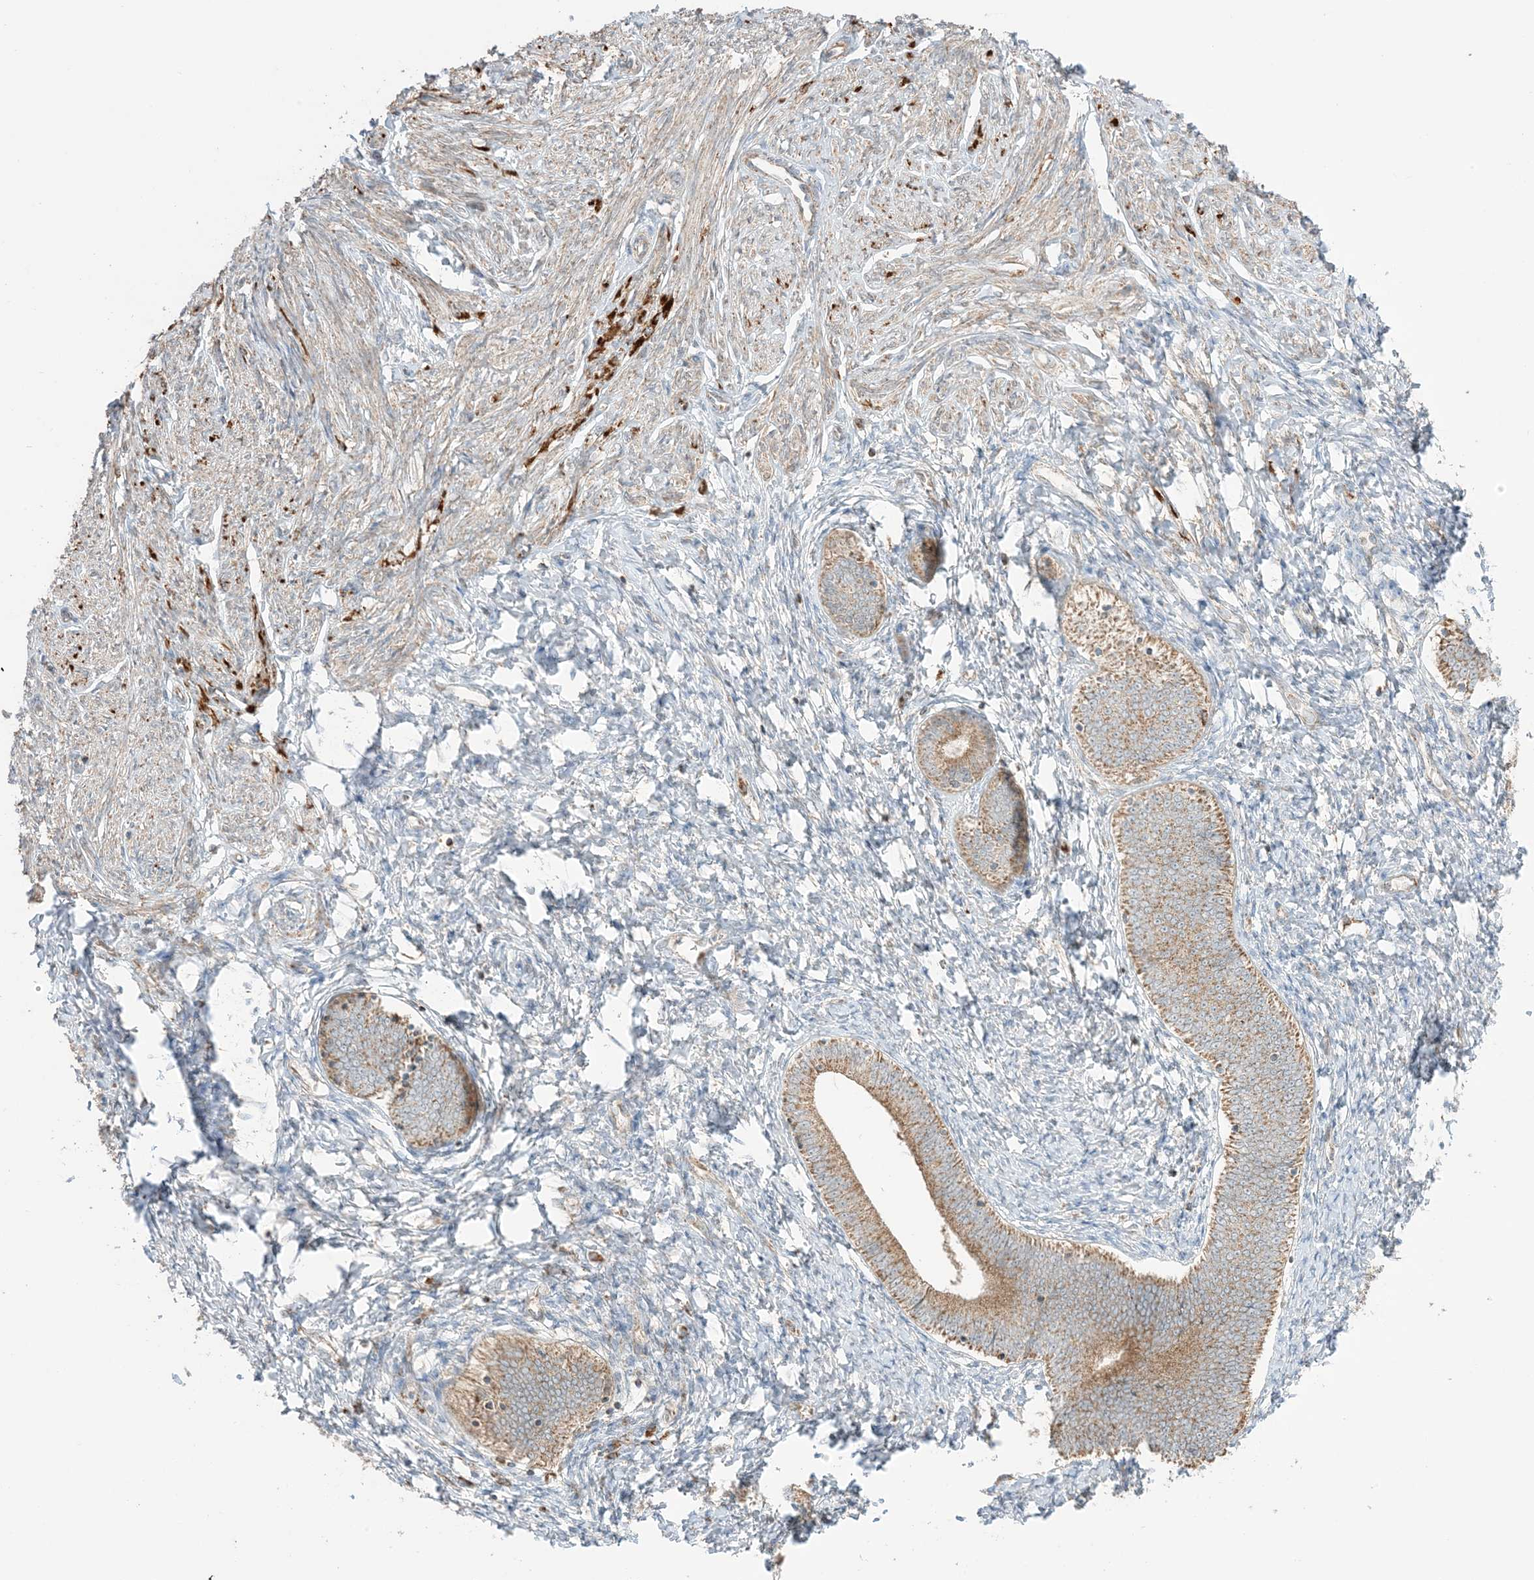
{"staining": {"intensity": "moderate", "quantity": "25%-75%", "location": "cytoplasmic/membranous"}, "tissue": "endometrium", "cell_type": "Cells in endometrial stroma", "image_type": "normal", "snomed": [{"axis": "morphology", "description": "Normal tissue, NOS"}, {"axis": "topography", "description": "Endometrium"}], "caption": "Protein staining by immunohistochemistry (IHC) displays moderate cytoplasmic/membranous expression in approximately 25%-75% of cells in endometrial stroma in normal endometrium.", "gene": "N4BP3", "patient": {"sex": "female", "age": 72}}